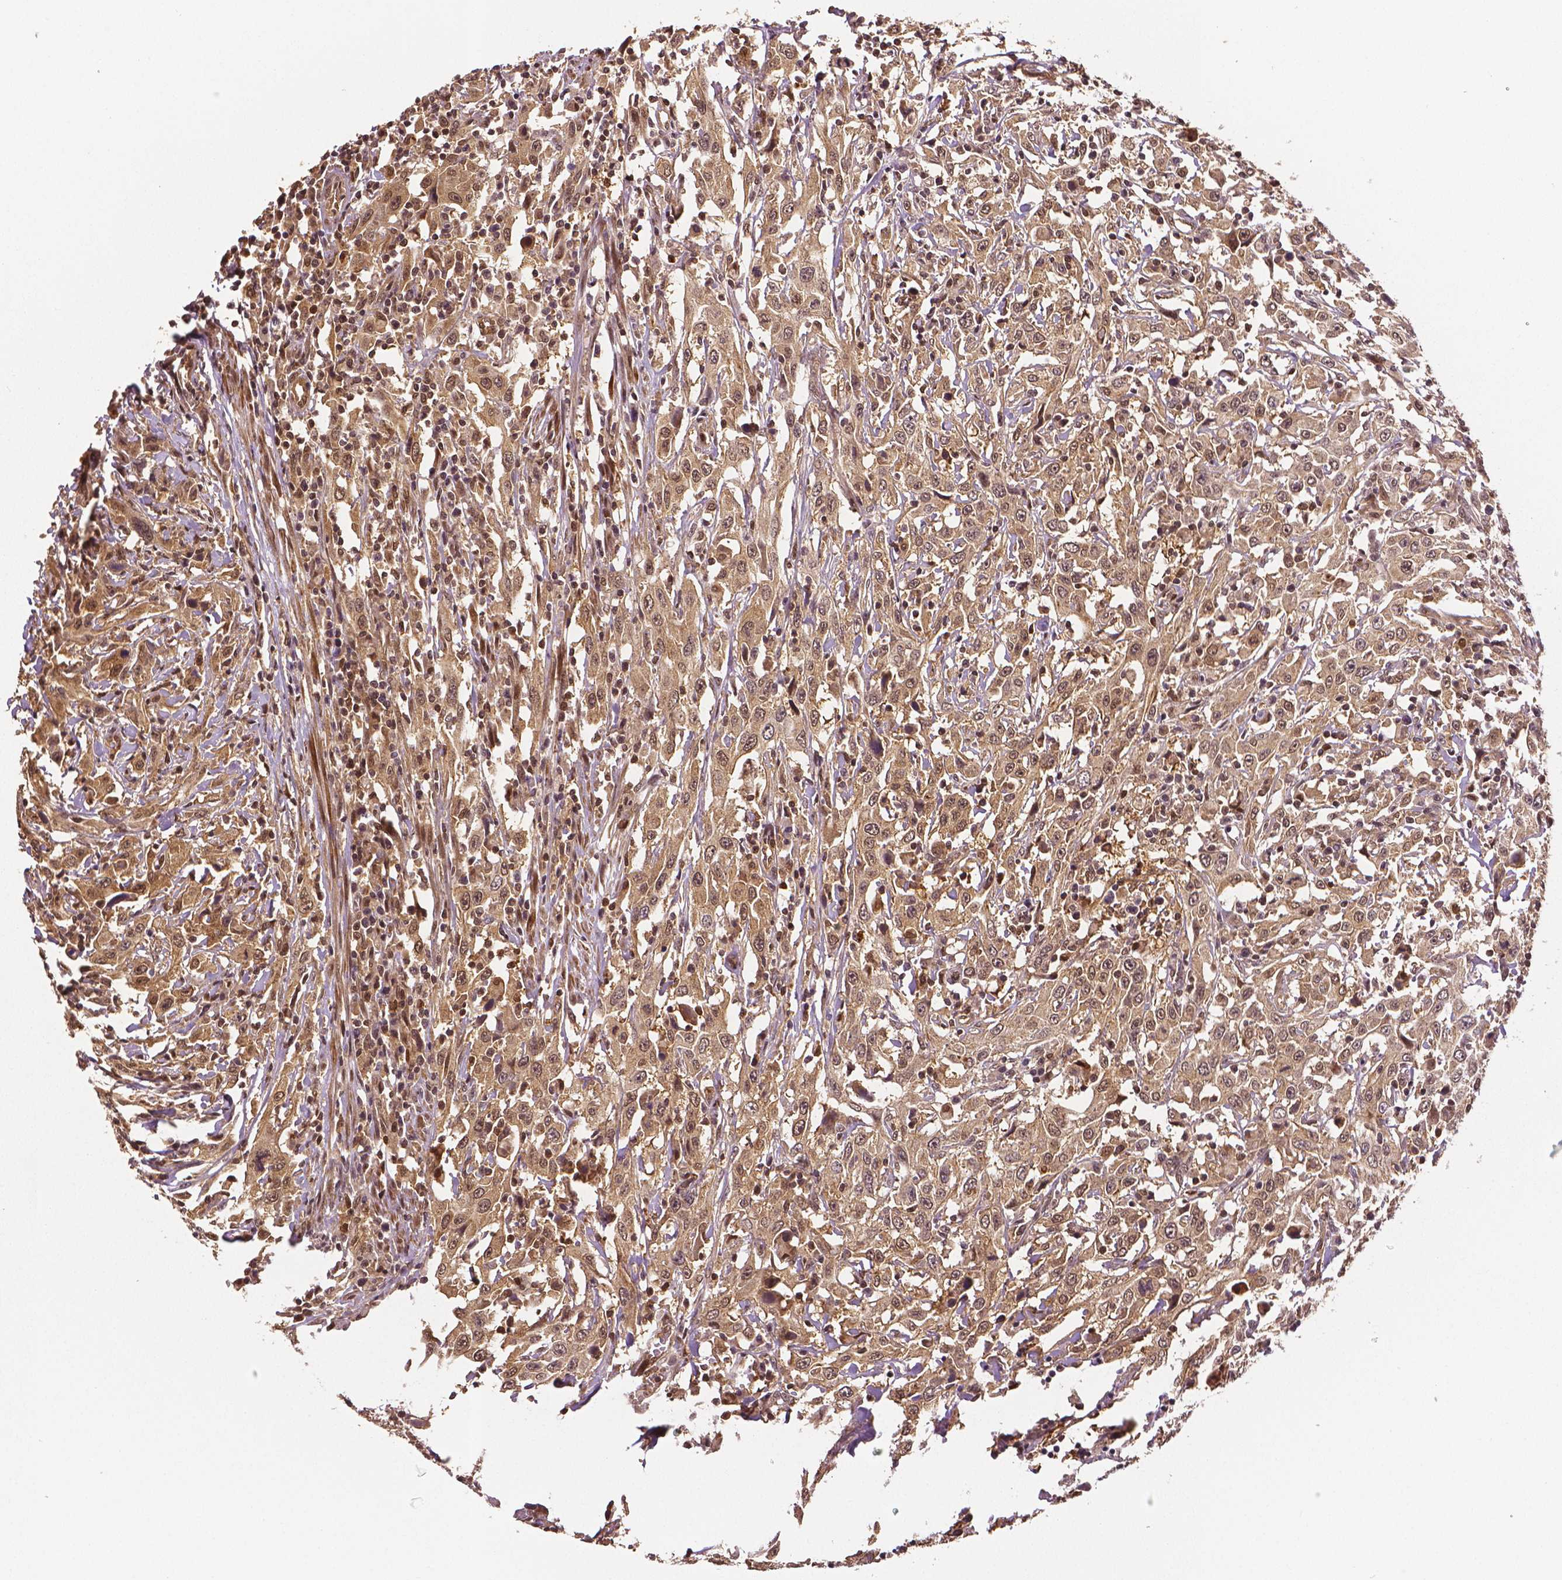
{"staining": {"intensity": "moderate", "quantity": ">75%", "location": "cytoplasmic/membranous"}, "tissue": "urothelial cancer", "cell_type": "Tumor cells", "image_type": "cancer", "snomed": [{"axis": "morphology", "description": "Urothelial carcinoma, High grade"}, {"axis": "topography", "description": "Urinary bladder"}], "caption": "Urothelial cancer stained with DAB (3,3'-diaminobenzidine) immunohistochemistry reveals medium levels of moderate cytoplasmic/membranous expression in about >75% of tumor cells.", "gene": "STAT3", "patient": {"sex": "male", "age": 61}}